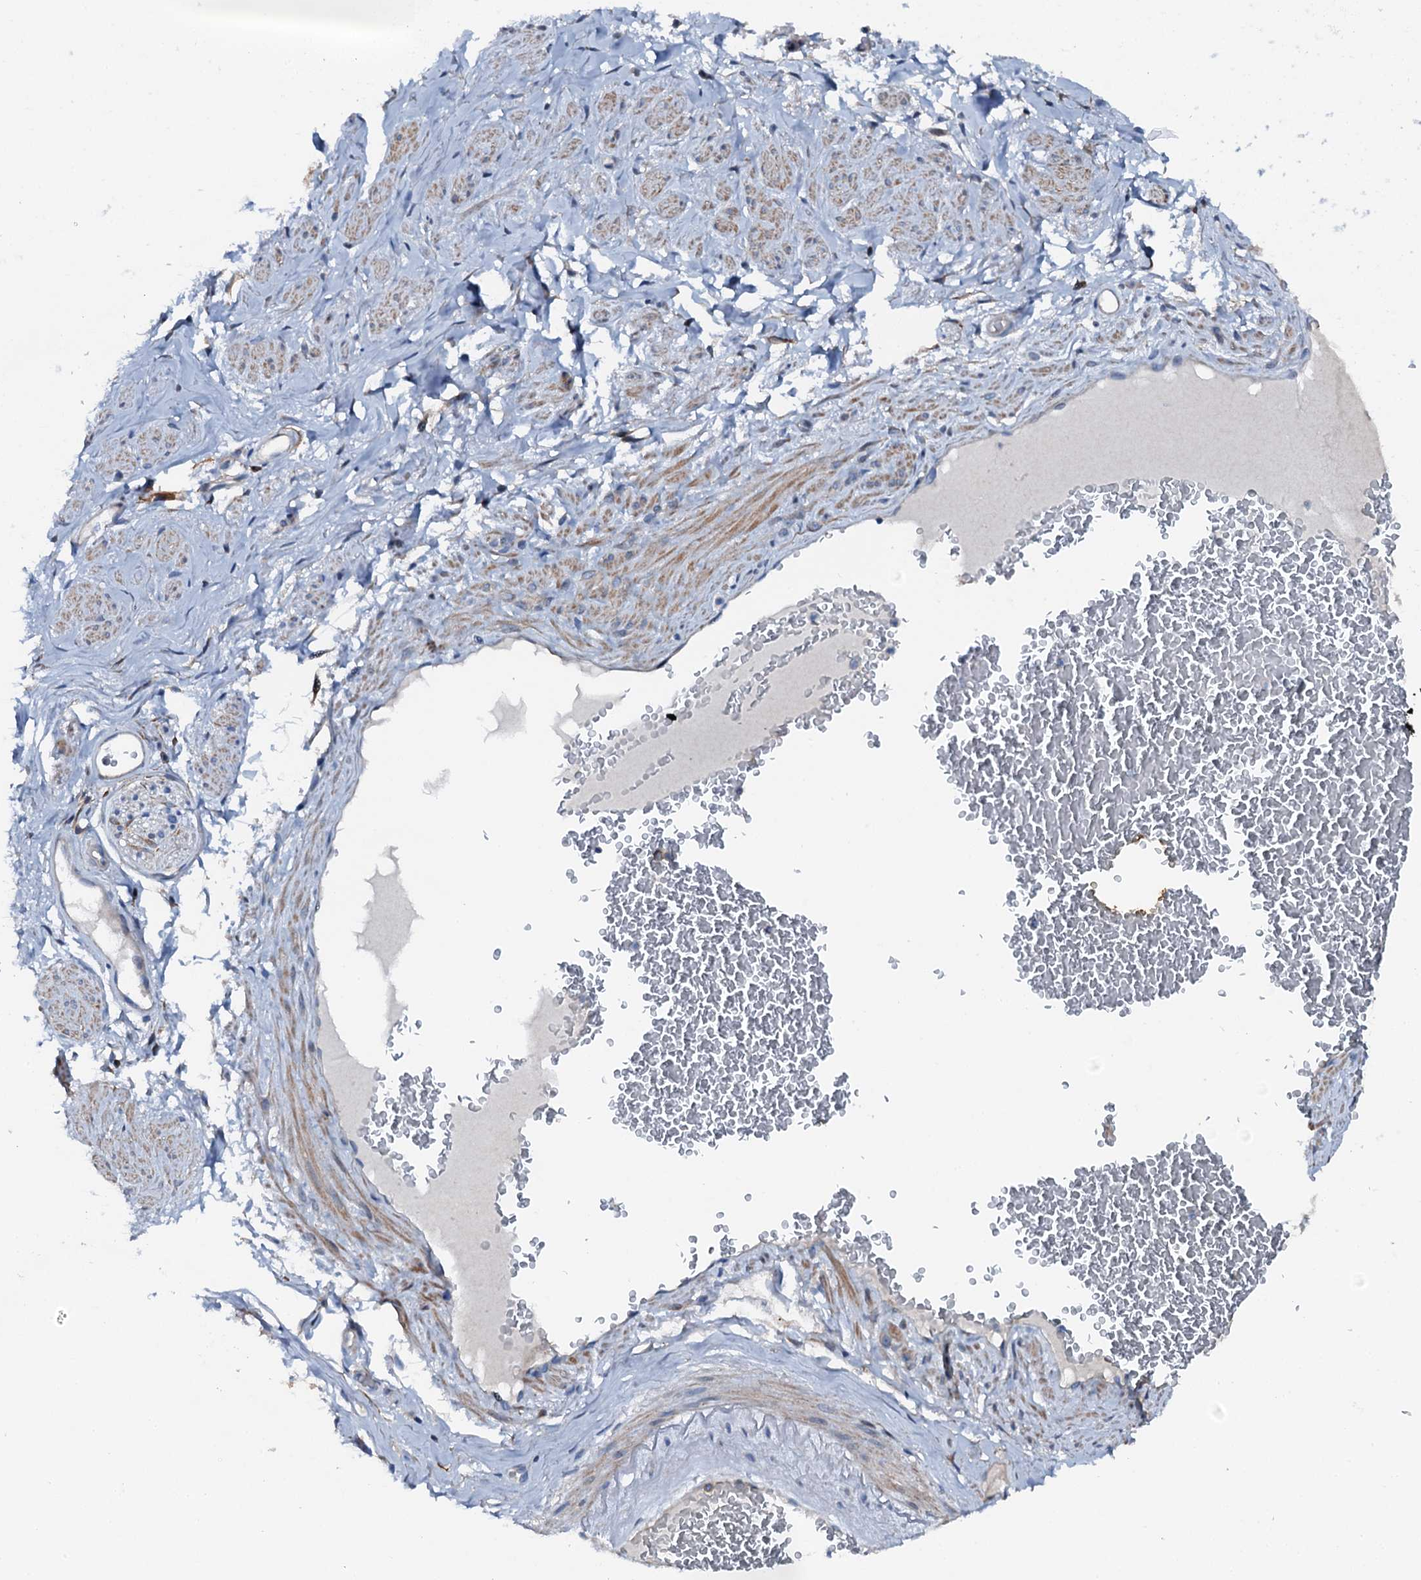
{"staining": {"intensity": "weak", "quantity": "25%-75%", "location": "cytoplasmic/membranous"}, "tissue": "soft tissue", "cell_type": "Chondrocytes", "image_type": "normal", "snomed": [{"axis": "morphology", "description": "Normal tissue, NOS"}, {"axis": "morphology", "description": "Adenocarcinoma, NOS"}, {"axis": "topography", "description": "Rectum"}, {"axis": "topography", "description": "Vagina"}, {"axis": "topography", "description": "Peripheral nerve tissue"}], "caption": "Protein expression analysis of unremarkable human soft tissue reveals weak cytoplasmic/membranous staining in about 25%-75% of chondrocytes.", "gene": "GFOD2", "patient": {"sex": "female", "age": 71}}